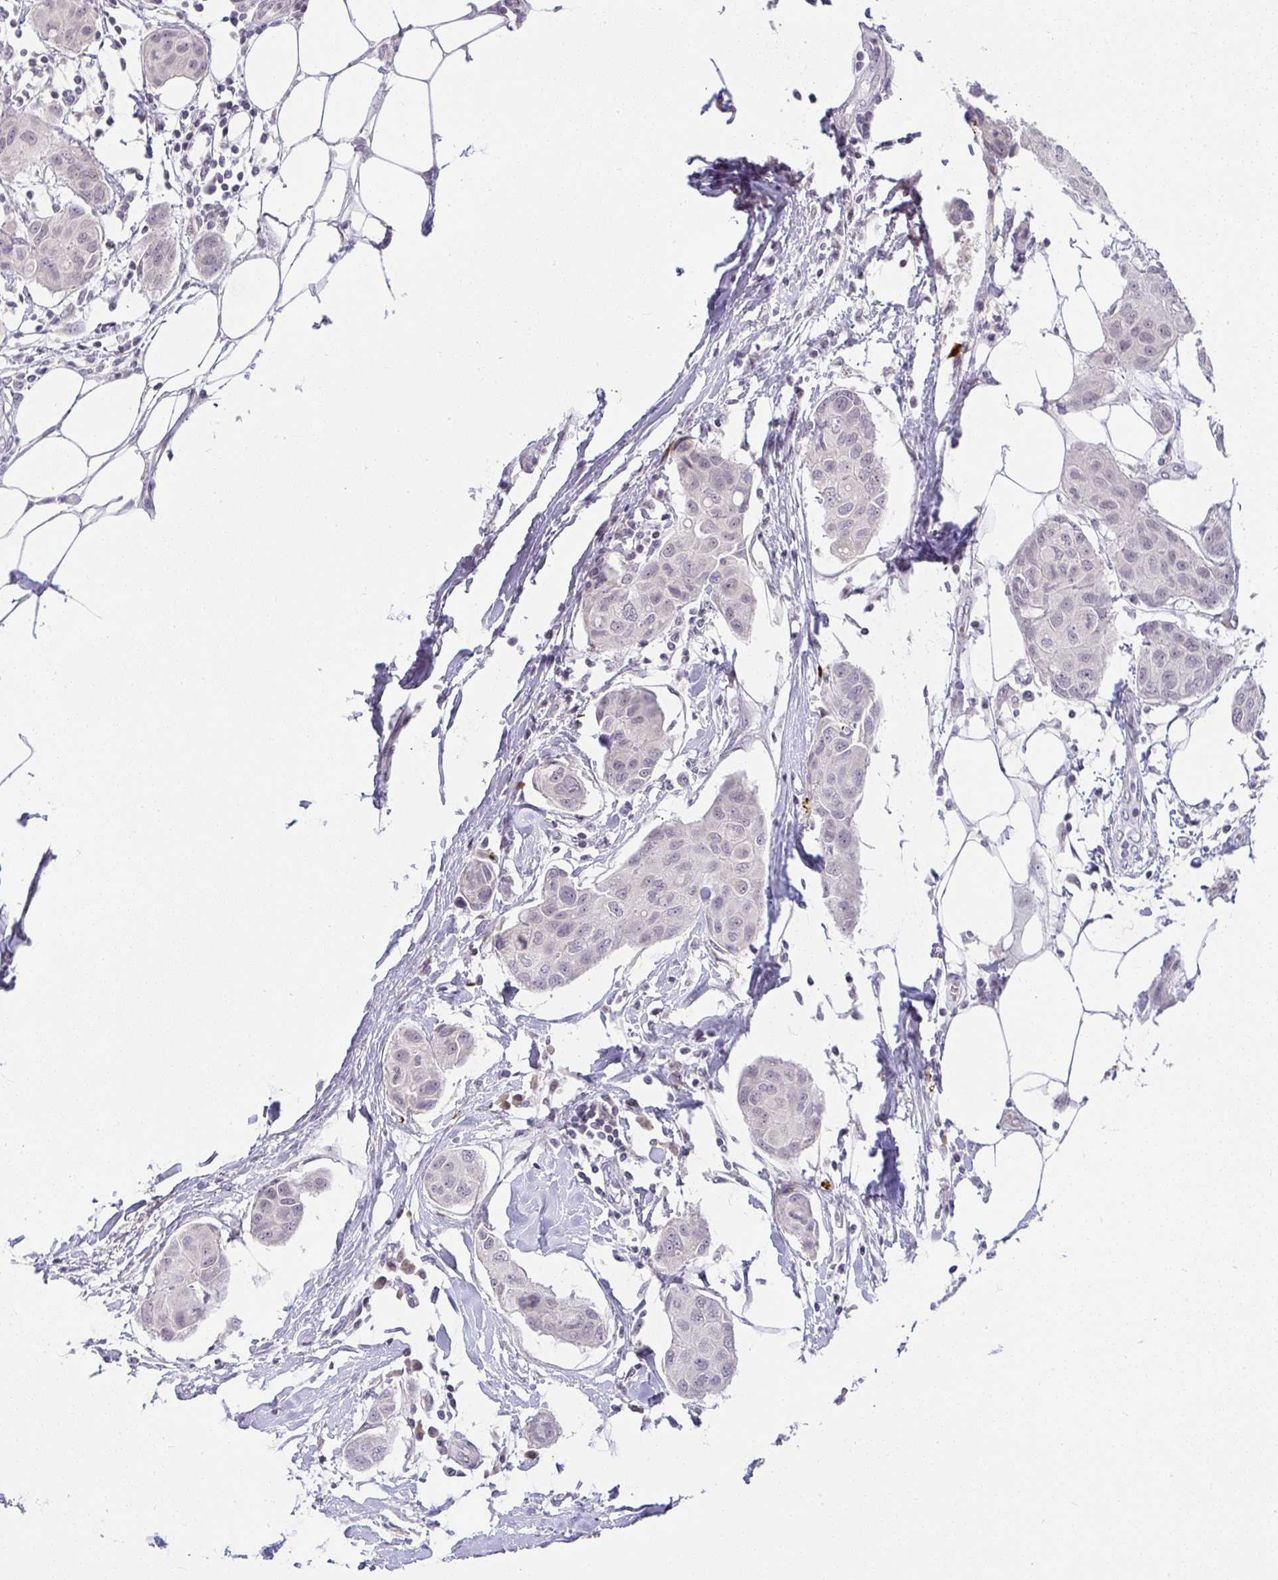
{"staining": {"intensity": "negative", "quantity": "none", "location": "none"}, "tissue": "breast cancer", "cell_type": "Tumor cells", "image_type": "cancer", "snomed": [{"axis": "morphology", "description": "Duct carcinoma"}, {"axis": "topography", "description": "Breast"}, {"axis": "topography", "description": "Lymph node"}], "caption": "The image reveals no staining of tumor cells in breast cancer (invasive ductal carcinoma).", "gene": "CACNA1S", "patient": {"sex": "female", "age": 80}}